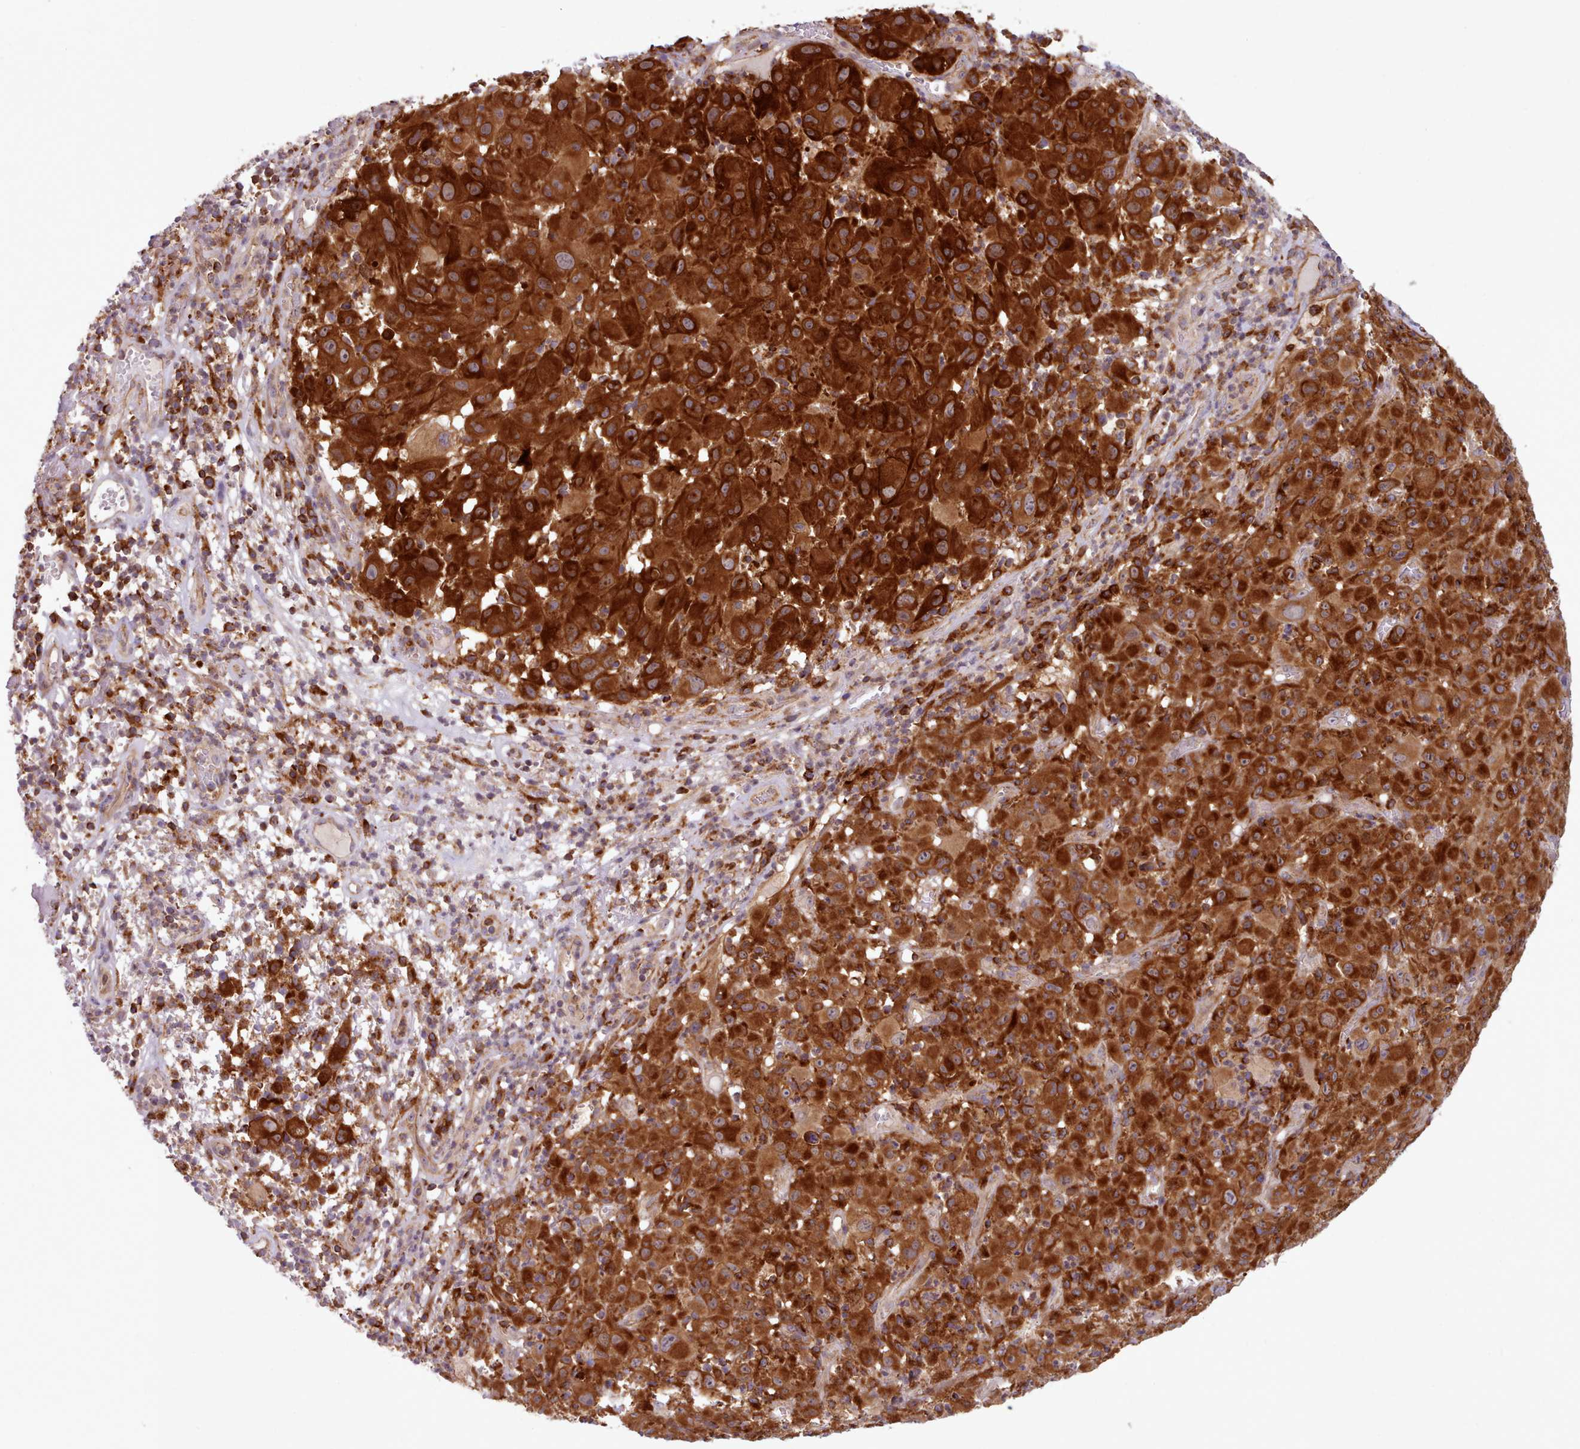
{"staining": {"intensity": "strong", "quantity": ">75%", "location": "cytoplasmic/membranous"}, "tissue": "melanoma", "cell_type": "Tumor cells", "image_type": "cancer", "snomed": [{"axis": "morphology", "description": "Malignant melanoma, NOS"}, {"axis": "topography", "description": "Skin"}], "caption": "Protein staining demonstrates strong cytoplasmic/membranous expression in about >75% of tumor cells in malignant melanoma.", "gene": "CRYBG1", "patient": {"sex": "male", "age": 73}}